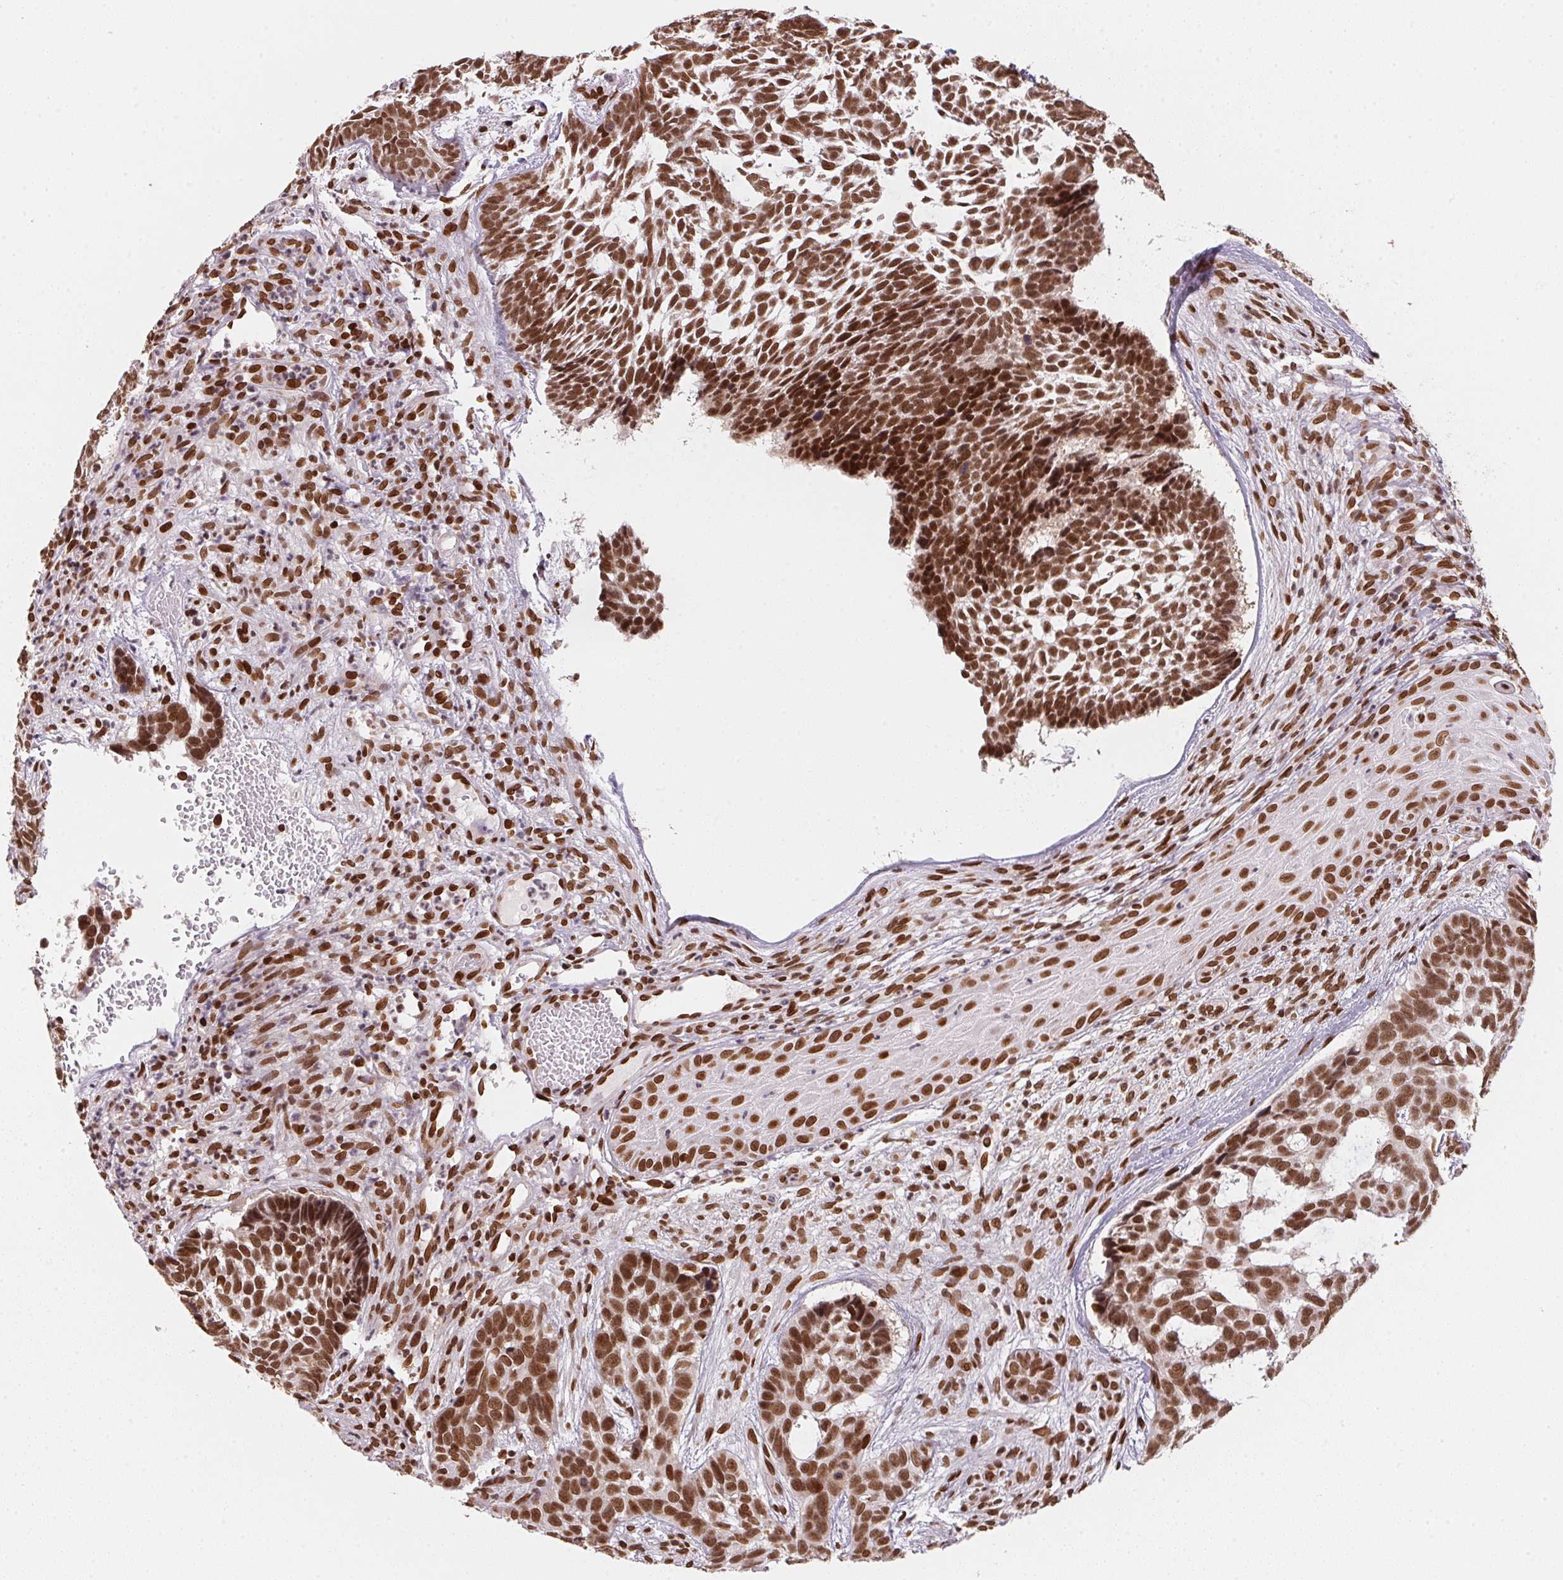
{"staining": {"intensity": "strong", "quantity": ">75%", "location": "nuclear"}, "tissue": "skin cancer", "cell_type": "Tumor cells", "image_type": "cancer", "snomed": [{"axis": "morphology", "description": "Basal cell carcinoma"}, {"axis": "topography", "description": "Skin"}], "caption": "Skin cancer was stained to show a protein in brown. There is high levels of strong nuclear staining in about >75% of tumor cells.", "gene": "SAP30BP", "patient": {"sex": "male", "age": 78}}